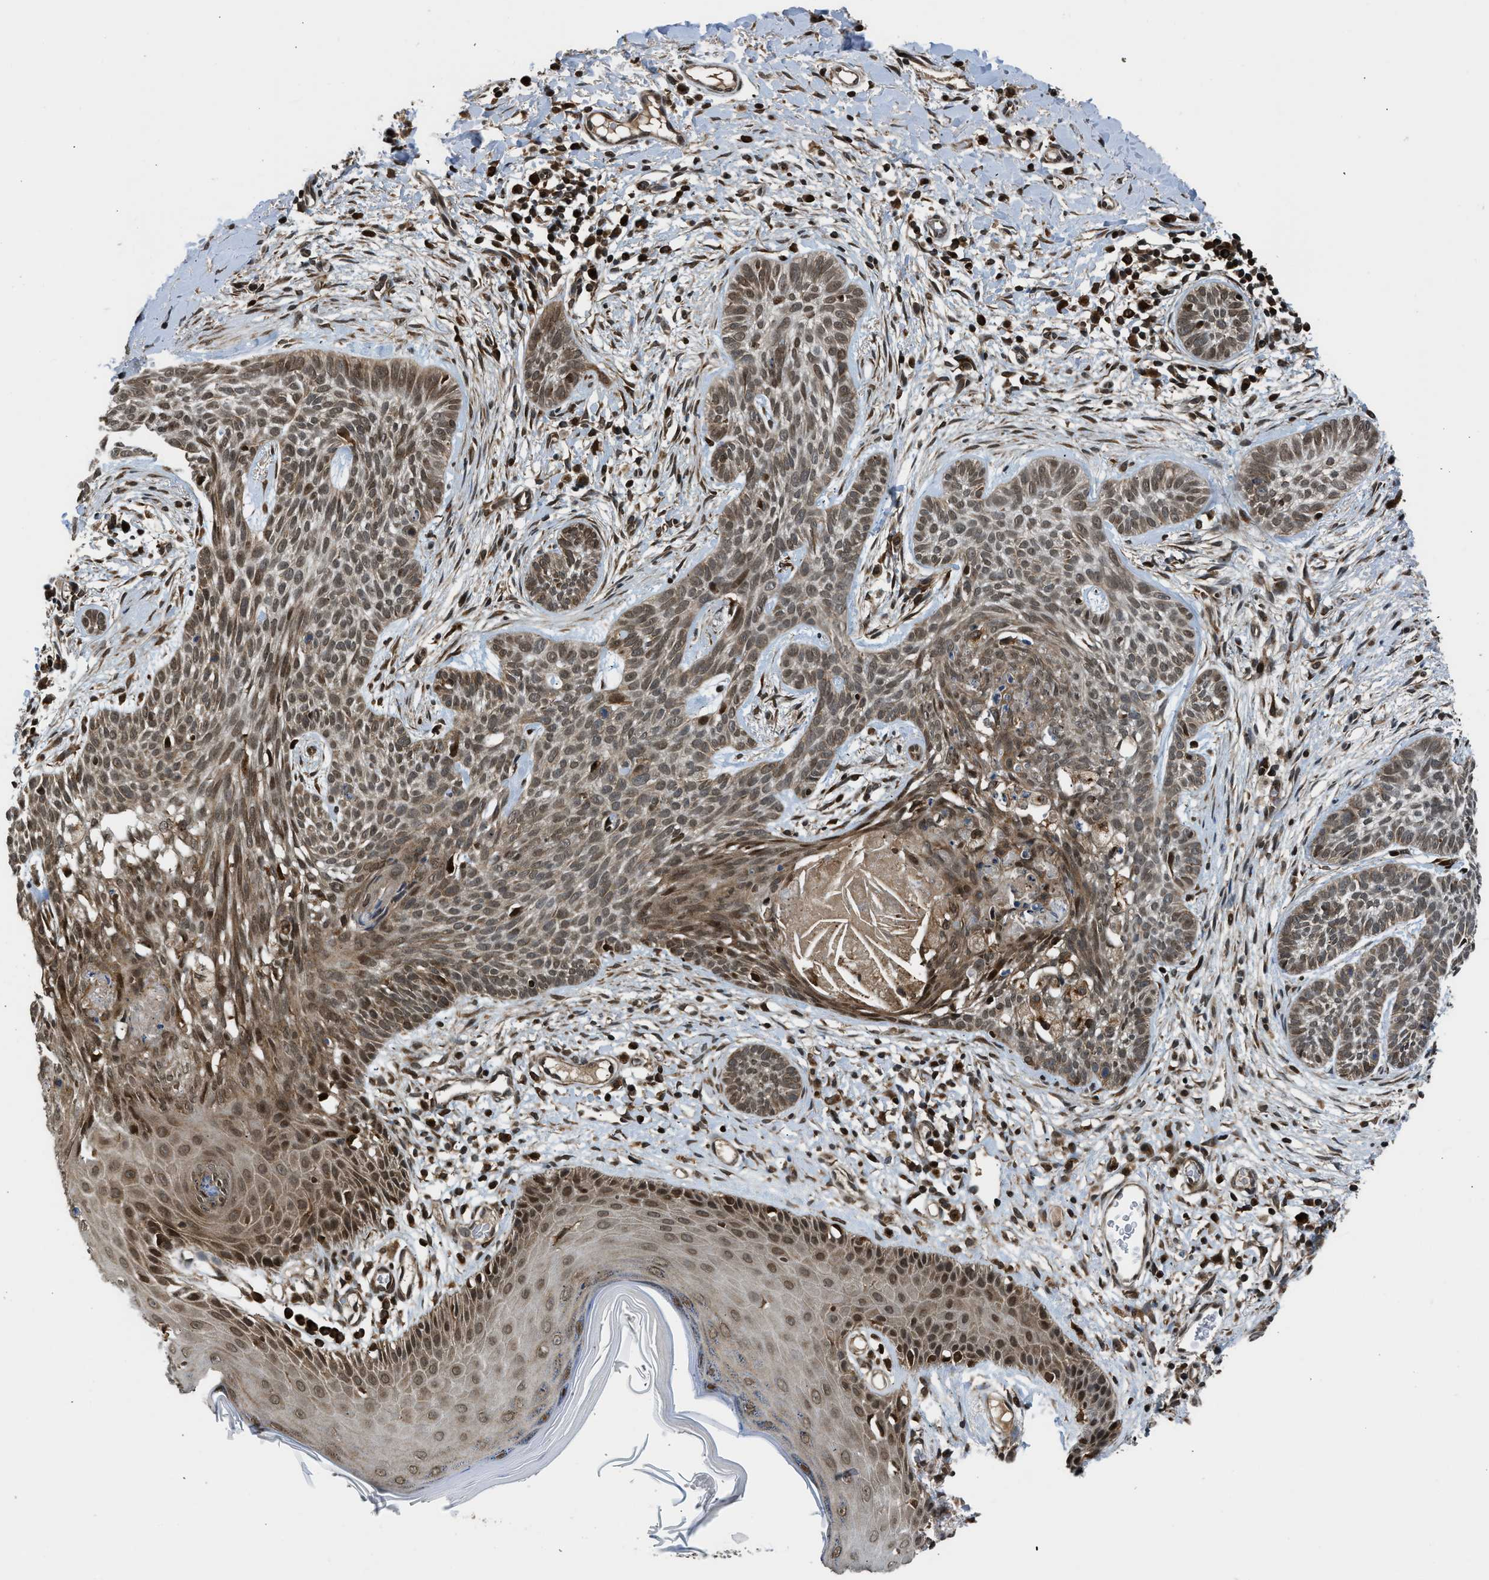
{"staining": {"intensity": "moderate", "quantity": ">75%", "location": "cytoplasmic/membranous"}, "tissue": "skin cancer", "cell_type": "Tumor cells", "image_type": "cancer", "snomed": [{"axis": "morphology", "description": "Basal cell carcinoma"}, {"axis": "topography", "description": "Skin"}], "caption": "This histopathology image exhibits basal cell carcinoma (skin) stained with immunohistochemistry (IHC) to label a protein in brown. The cytoplasmic/membranous of tumor cells show moderate positivity for the protein. Nuclei are counter-stained blue.", "gene": "RETREG3", "patient": {"sex": "female", "age": 59}}